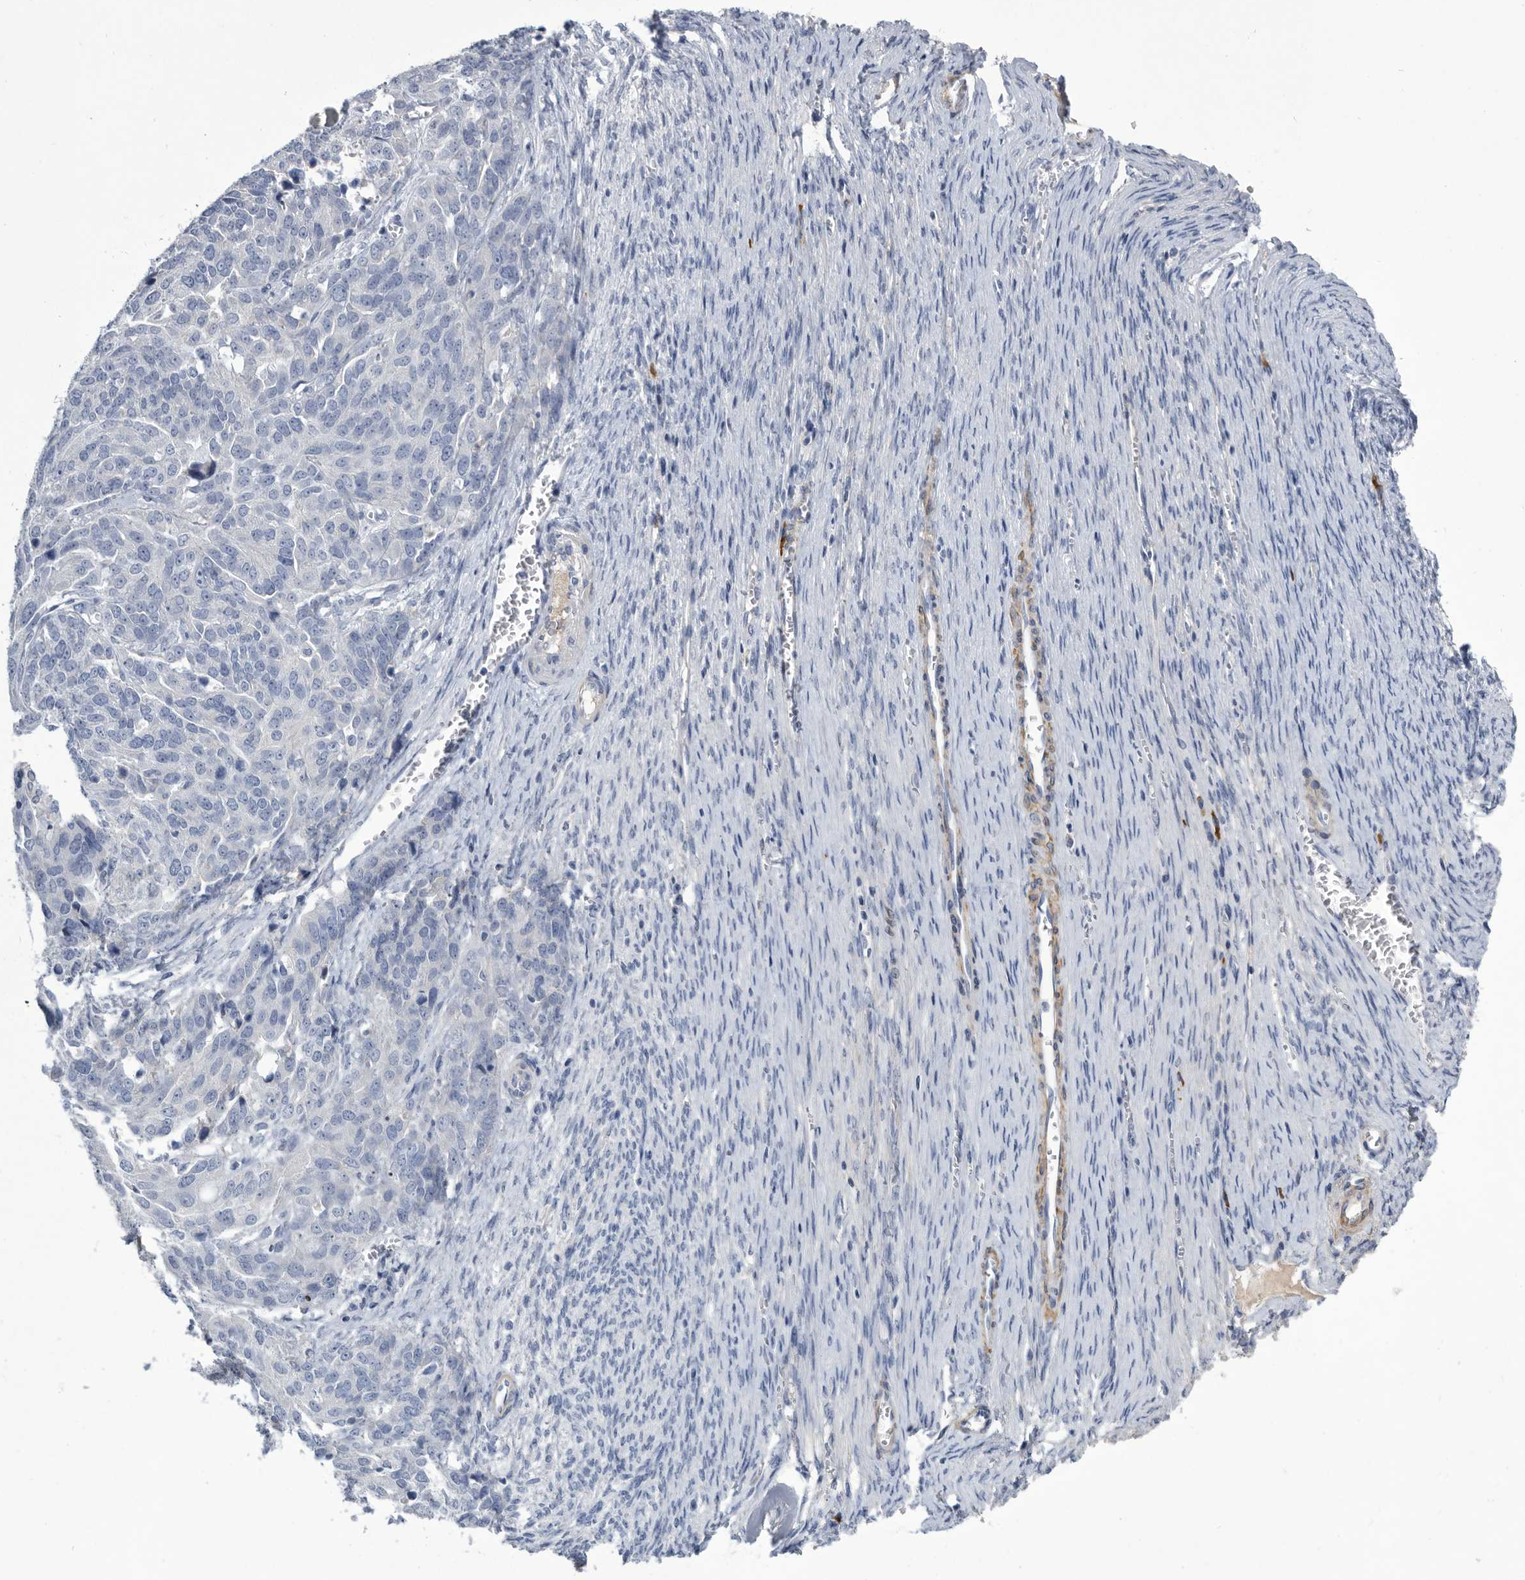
{"staining": {"intensity": "negative", "quantity": "none", "location": "none"}, "tissue": "ovarian cancer", "cell_type": "Tumor cells", "image_type": "cancer", "snomed": [{"axis": "morphology", "description": "Cystadenocarcinoma, serous, NOS"}, {"axis": "topography", "description": "Ovary"}], "caption": "Immunohistochemical staining of serous cystadenocarcinoma (ovarian) exhibits no significant expression in tumor cells.", "gene": "BTBD6", "patient": {"sex": "female", "age": 44}}